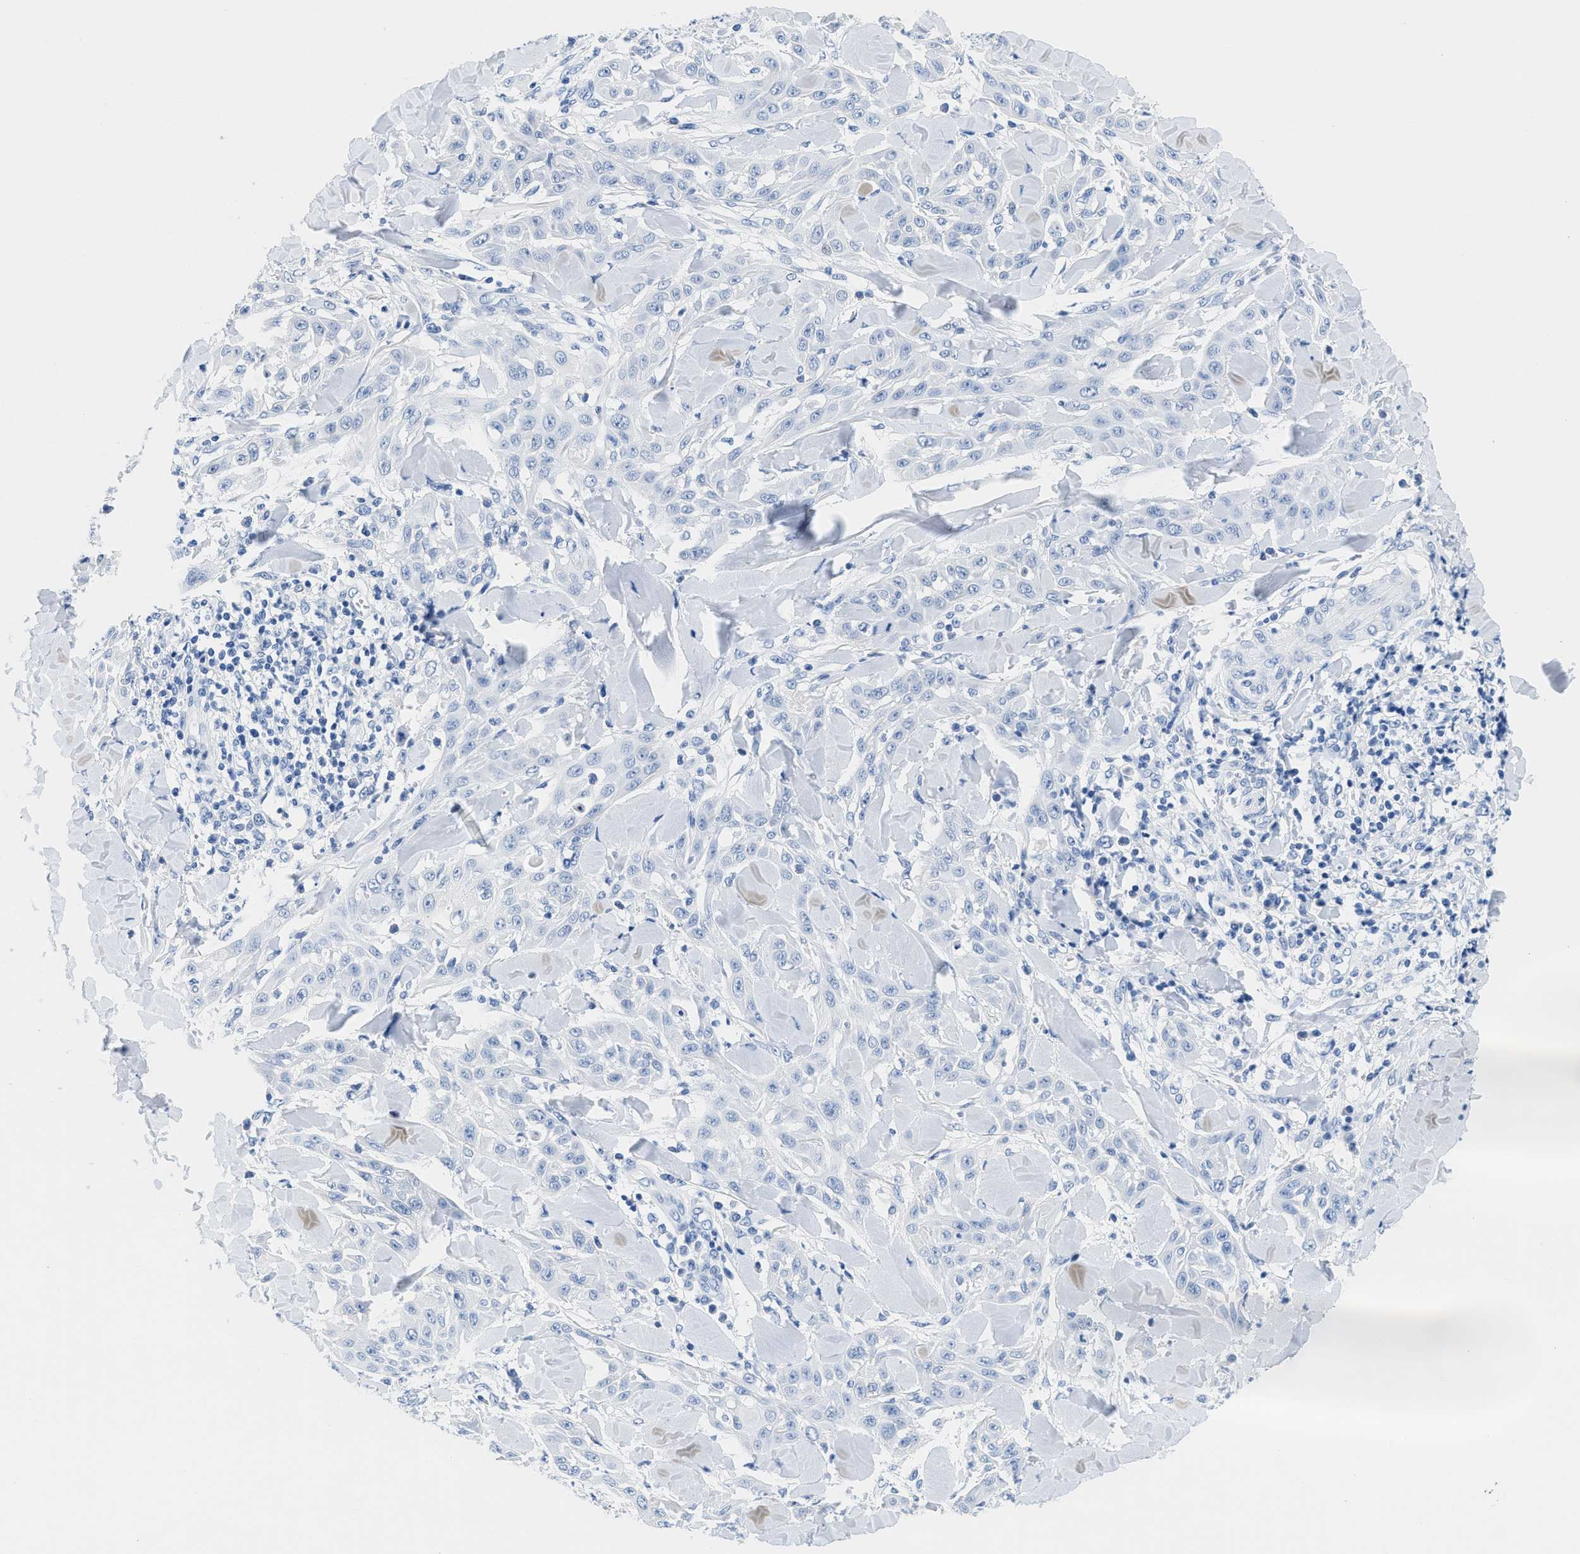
{"staining": {"intensity": "negative", "quantity": "none", "location": "none"}, "tissue": "skin cancer", "cell_type": "Tumor cells", "image_type": "cancer", "snomed": [{"axis": "morphology", "description": "Squamous cell carcinoma, NOS"}, {"axis": "topography", "description": "Skin"}], "caption": "This is an immunohistochemistry (IHC) image of human squamous cell carcinoma (skin). There is no staining in tumor cells.", "gene": "GSN", "patient": {"sex": "male", "age": 24}}